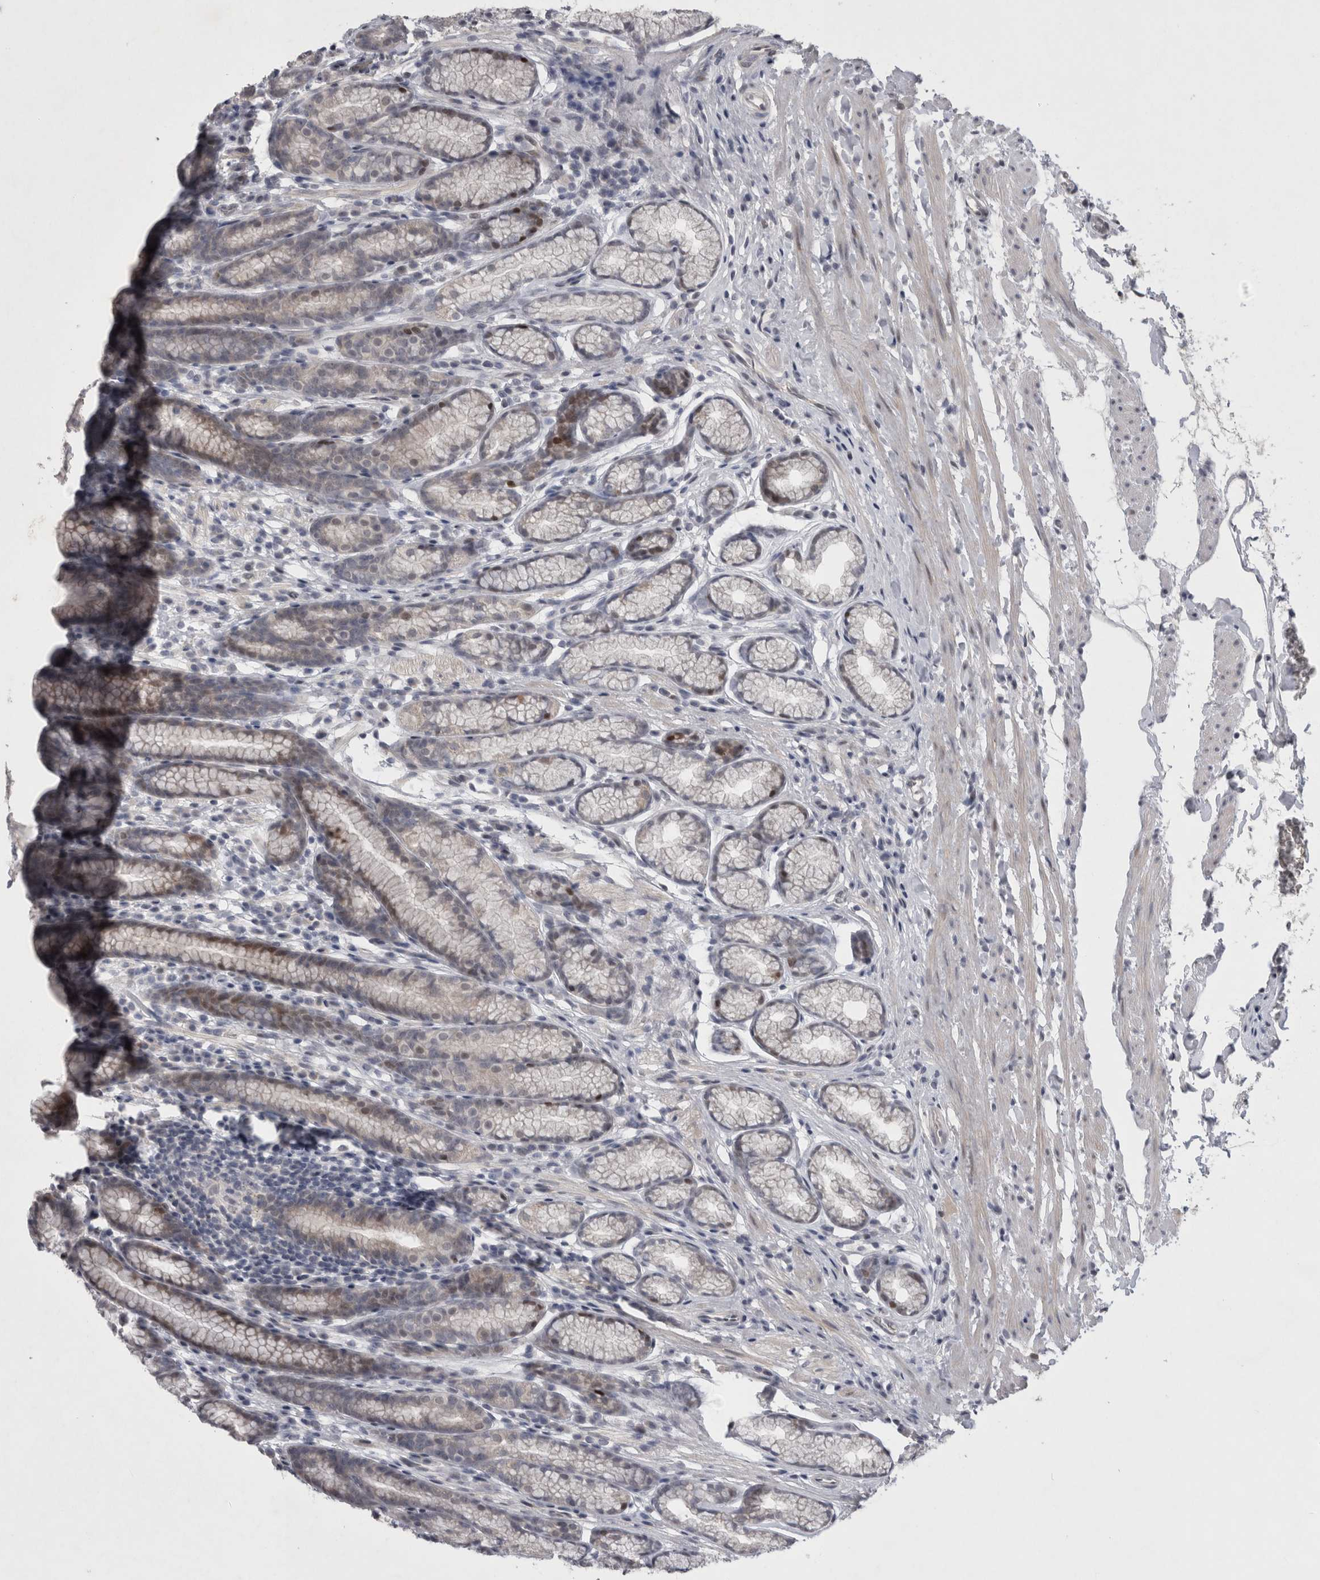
{"staining": {"intensity": "weak", "quantity": "<25%", "location": "cytoplasmic/membranous,nuclear"}, "tissue": "stomach", "cell_type": "Glandular cells", "image_type": "normal", "snomed": [{"axis": "morphology", "description": "Normal tissue, NOS"}, {"axis": "topography", "description": "Stomach"}], "caption": "Micrograph shows no protein positivity in glandular cells of unremarkable stomach.", "gene": "IFI44", "patient": {"sex": "male", "age": 42}}